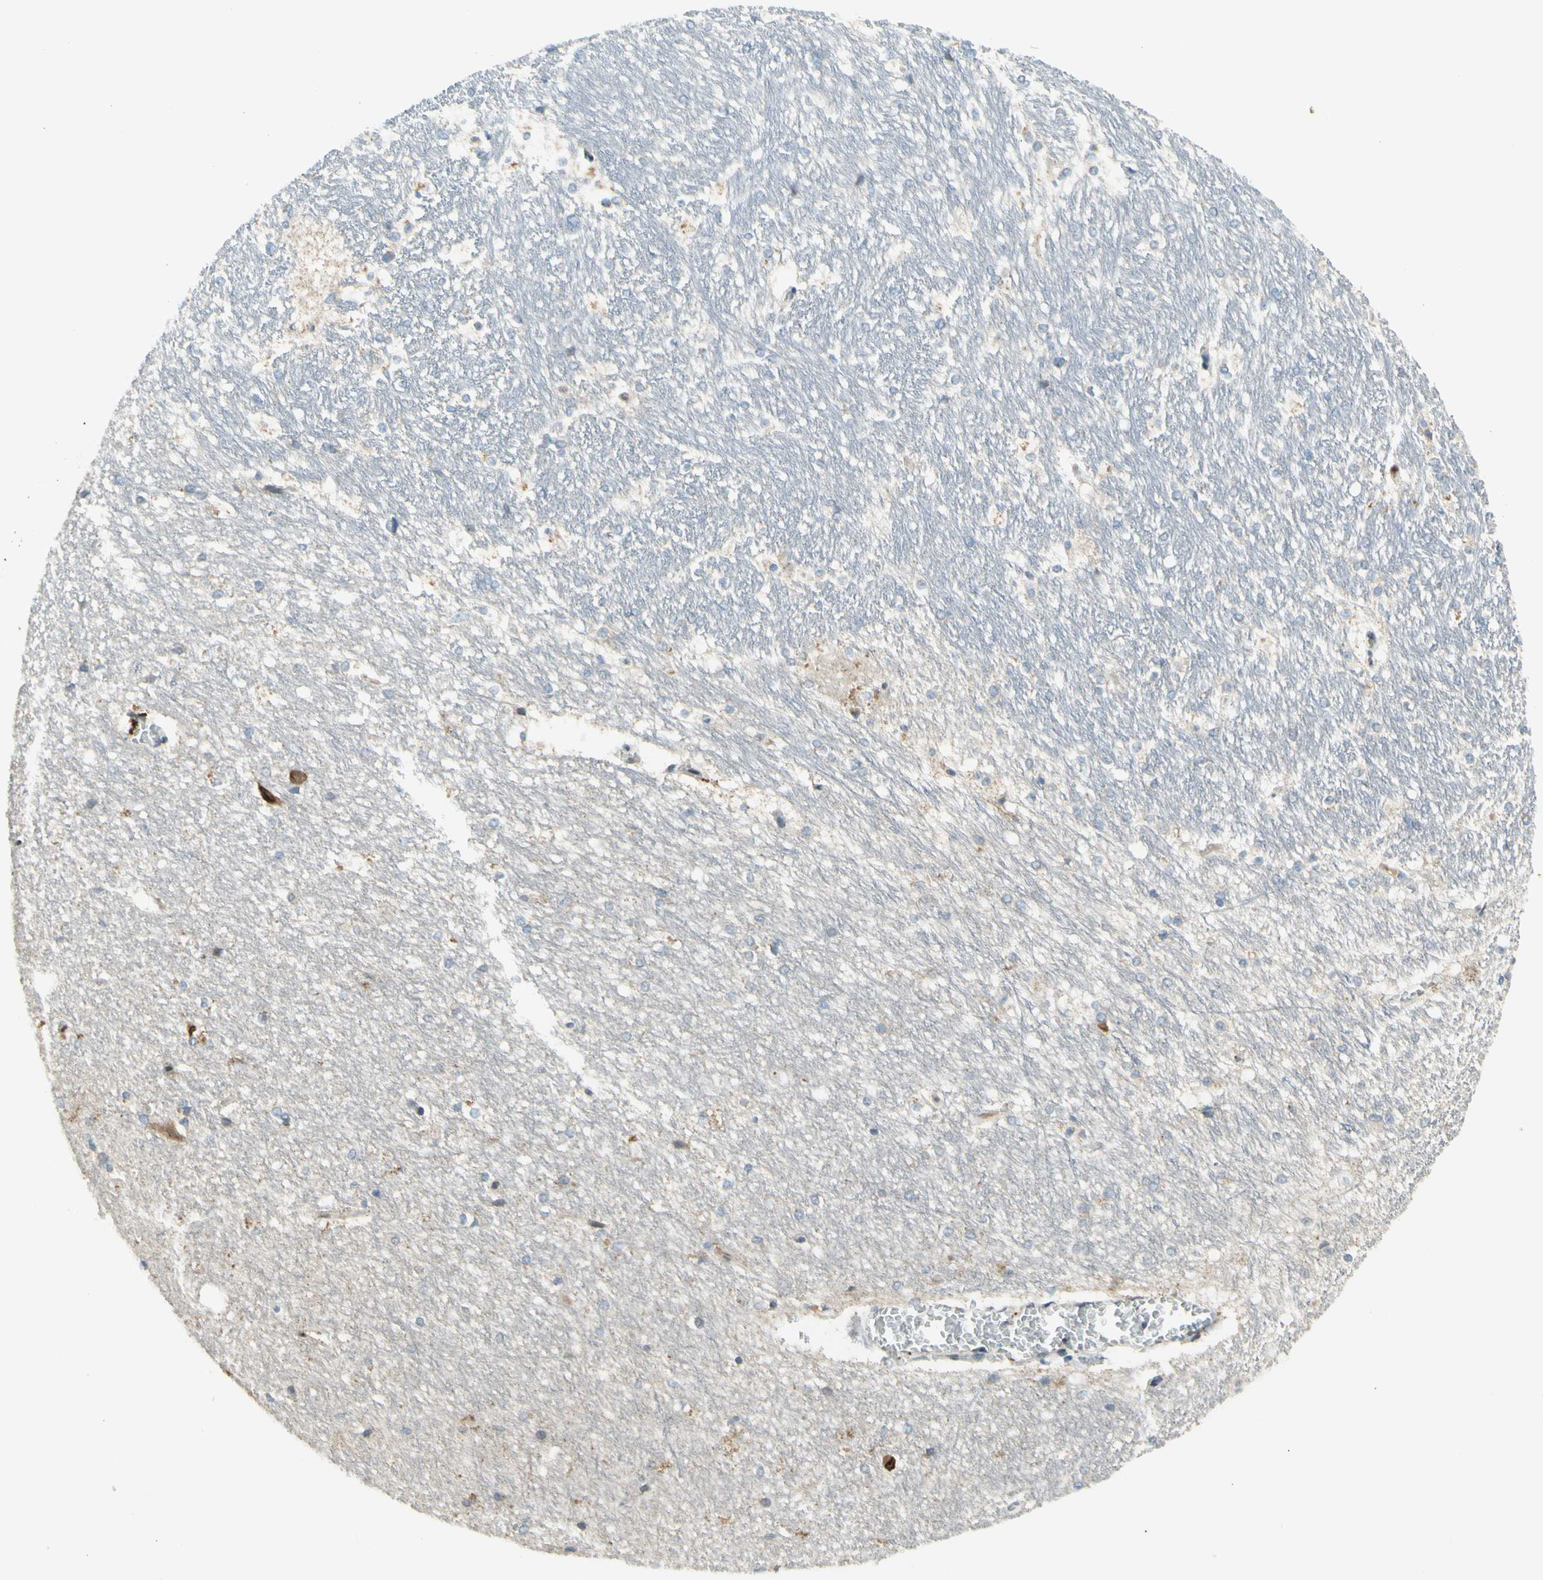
{"staining": {"intensity": "weak", "quantity": "<25%", "location": "cytoplasmic/membranous"}, "tissue": "hippocampus", "cell_type": "Glial cells", "image_type": "normal", "snomed": [{"axis": "morphology", "description": "Normal tissue, NOS"}, {"axis": "topography", "description": "Hippocampus"}], "caption": "An IHC photomicrograph of benign hippocampus is shown. There is no staining in glial cells of hippocampus. (Brightfield microscopy of DAB immunohistochemistry at high magnification).", "gene": "NPHP3", "patient": {"sex": "female", "age": 19}}